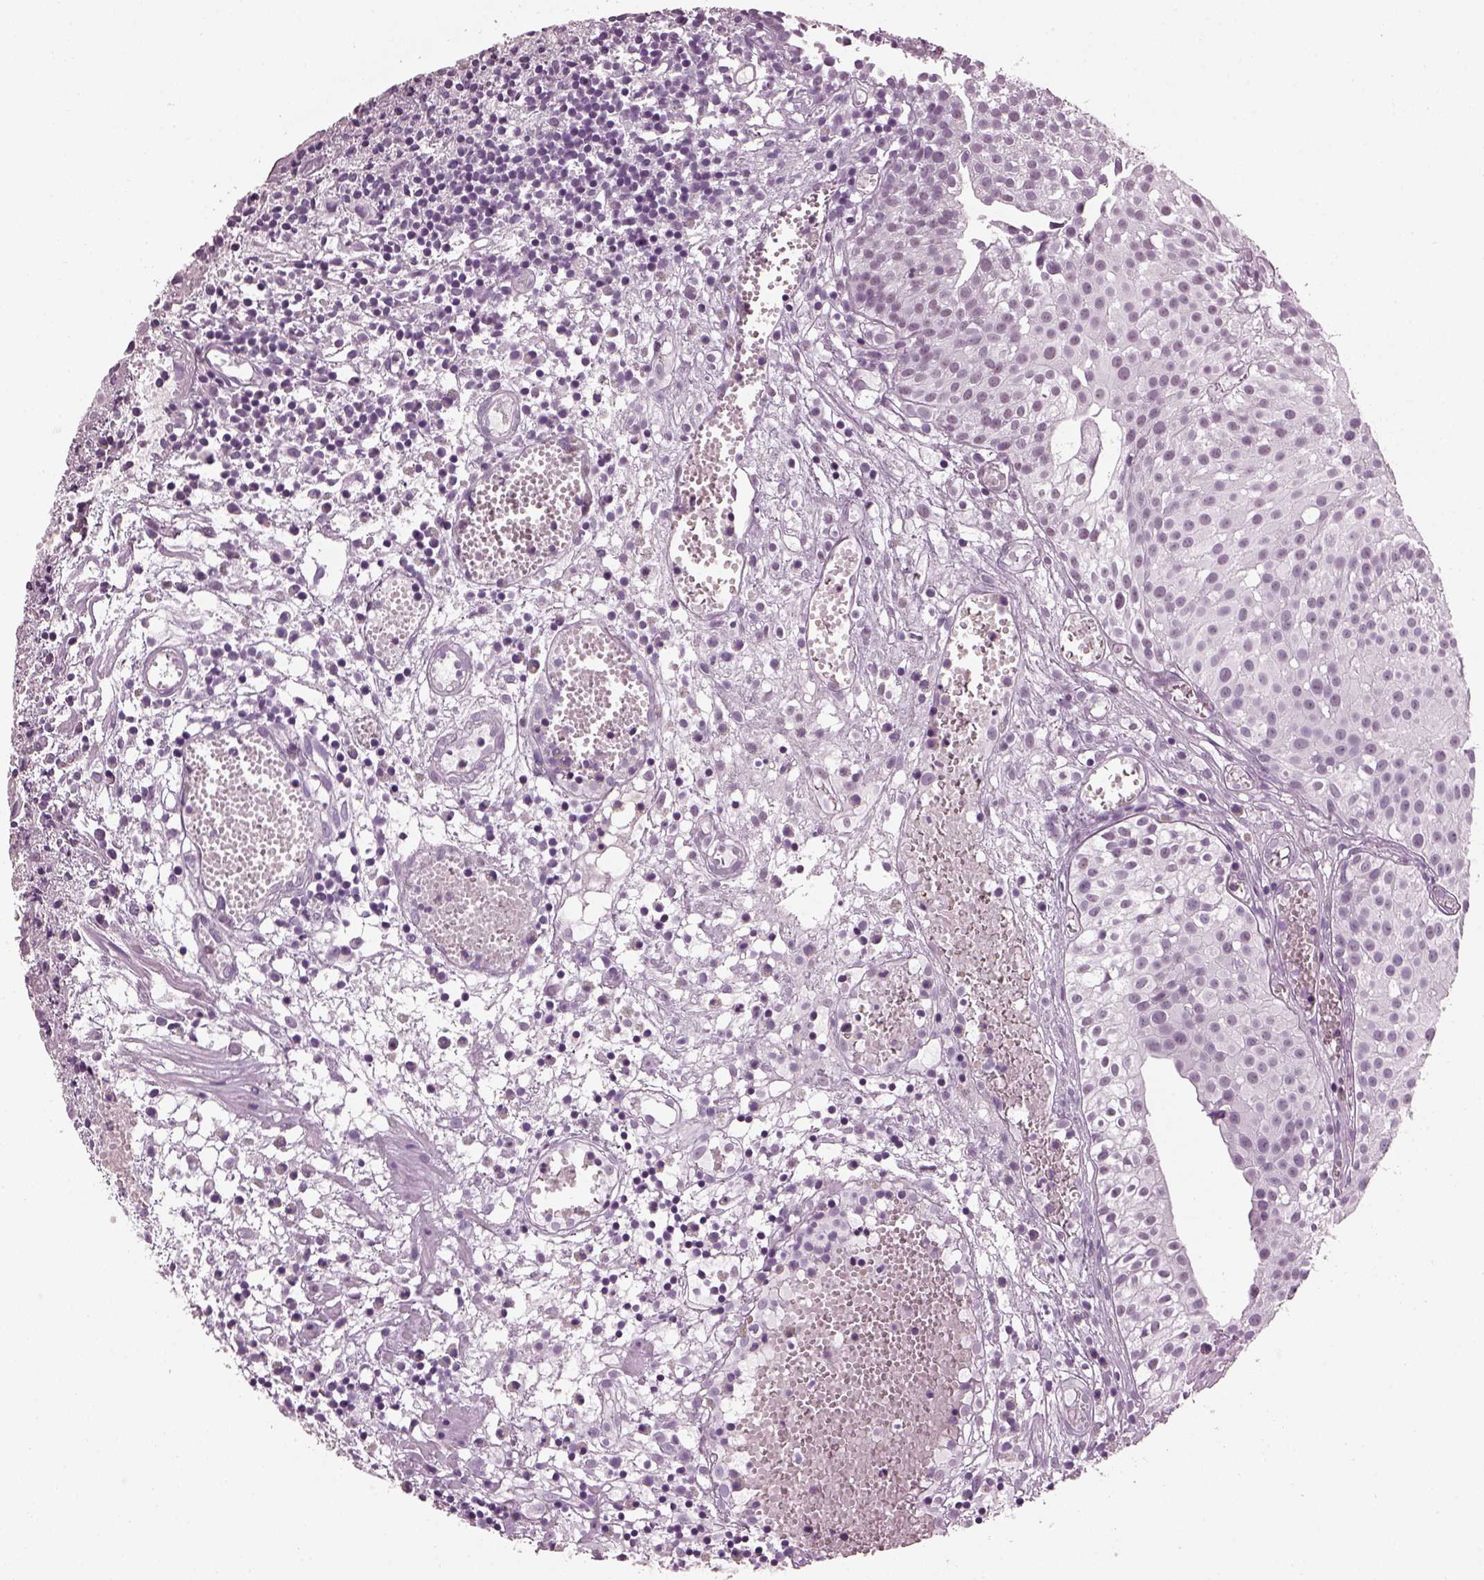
{"staining": {"intensity": "negative", "quantity": "none", "location": "none"}, "tissue": "urothelial cancer", "cell_type": "Tumor cells", "image_type": "cancer", "snomed": [{"axis": "morphology", "description": "Urothelial carcinoma, Low grade"}, {"axis": "topography", "description": "Urinary bladder"}], "caption": "This is a histopathology image of IHC staining of urothelial cancer, which shows no positivity in tumor cells. (DAB immunohistochemistry (IHC), high magnification).", "gene": "ADGRG2", "patient": {"sex": "male", "age": 79}}